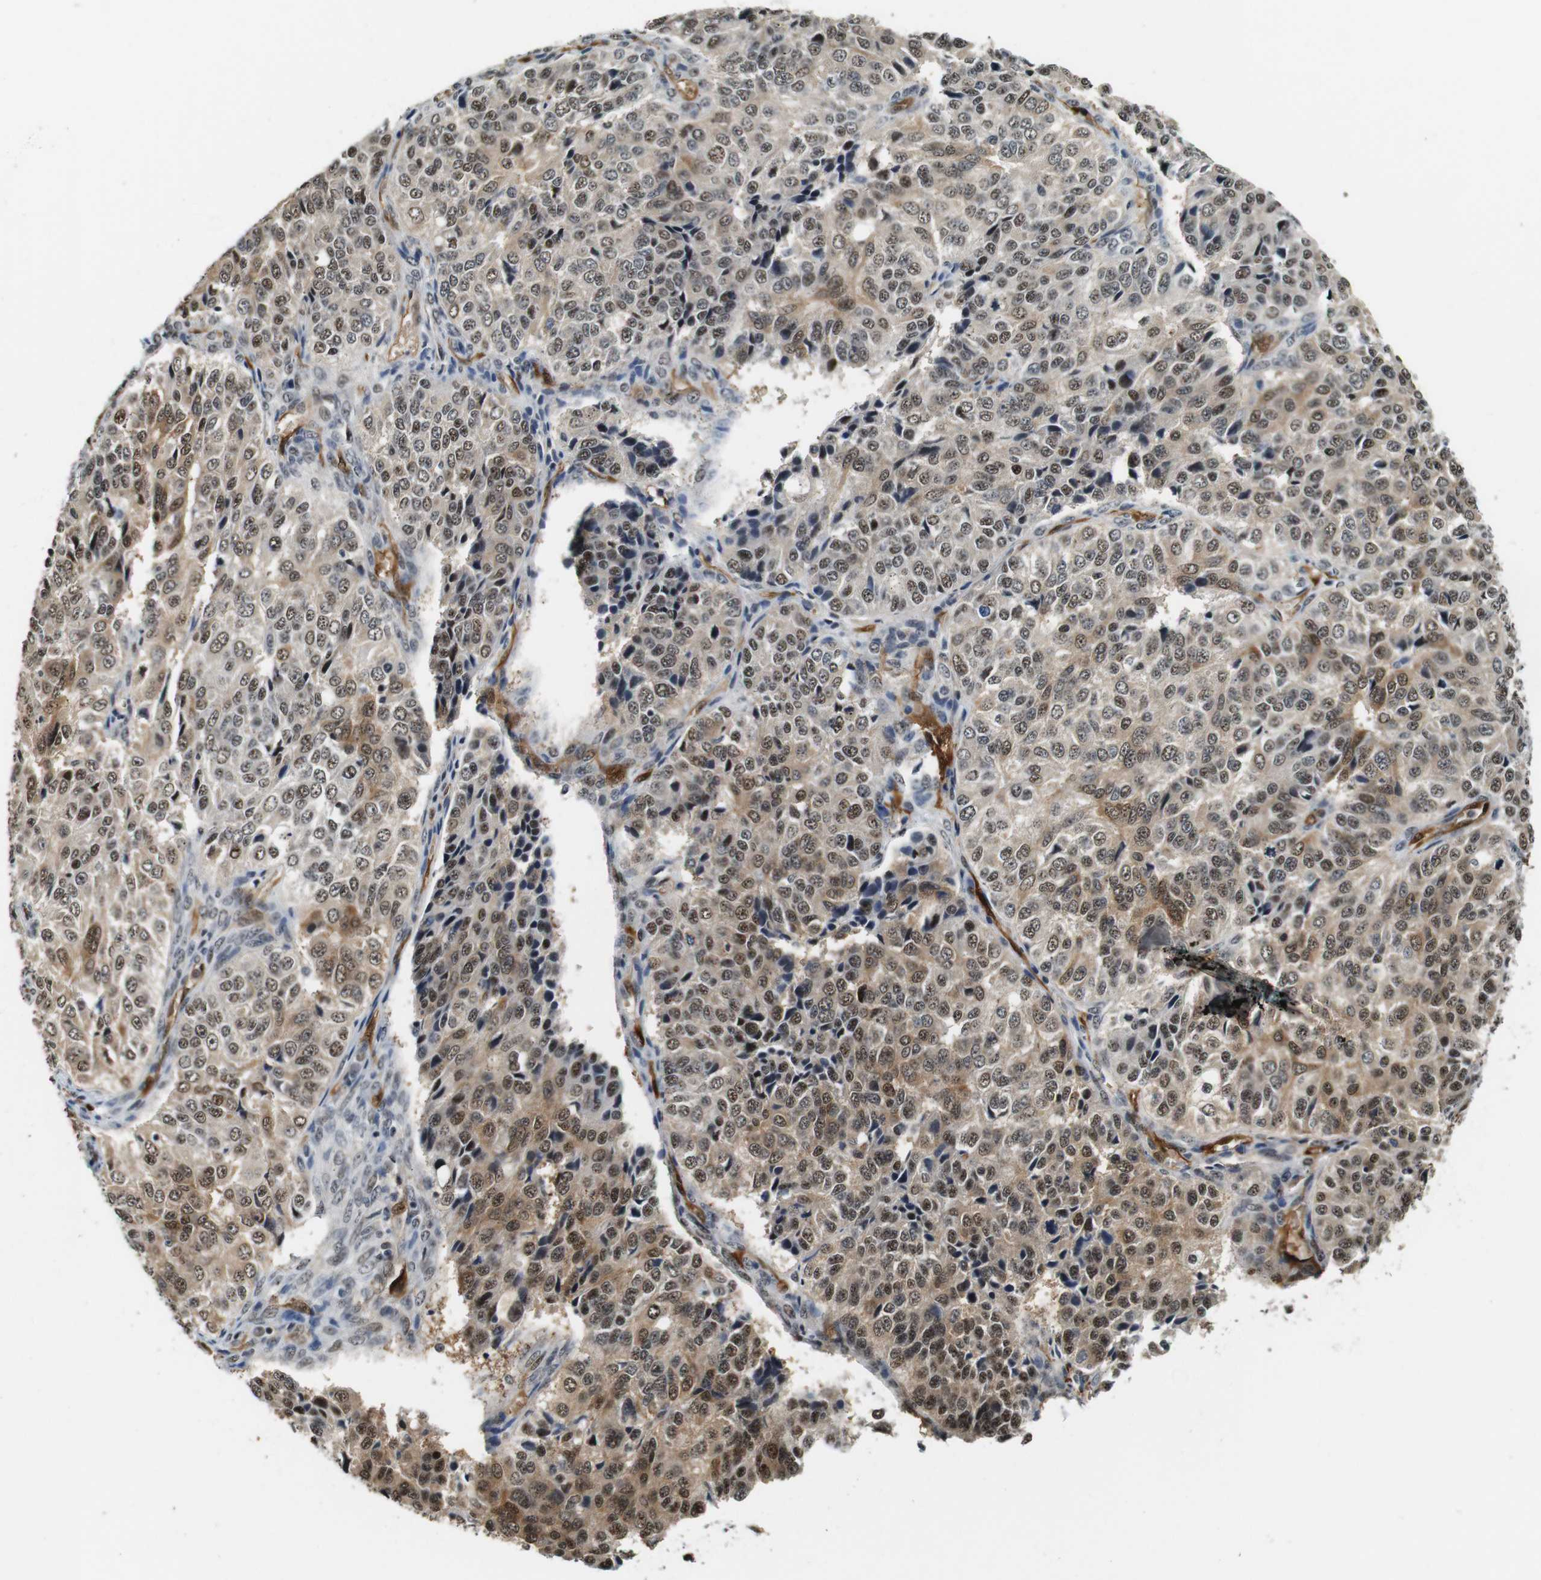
{"staining": {"intensity": "moderate", "quantity": ">75%", "location": "cytoplasmic/membranous,nuclear"}, "tissue": "ovarian cancer", "cell_type": "Tumor cells", "image_type": "cancer", "snomed": [{"axis": "morphology", "description": "Carcinoma, endometroid"}, {"axis": "topography", "description": "Ovary"}], "caption": "Immunohistochemical staining of human ovarian endometroid carcinoma exhibits moderate cytoplasmic/membranous and nuclear protein staining in about >75% of tumor cells.", "gene": "LXN", "patient": {"sex": "female", "age": 51}}